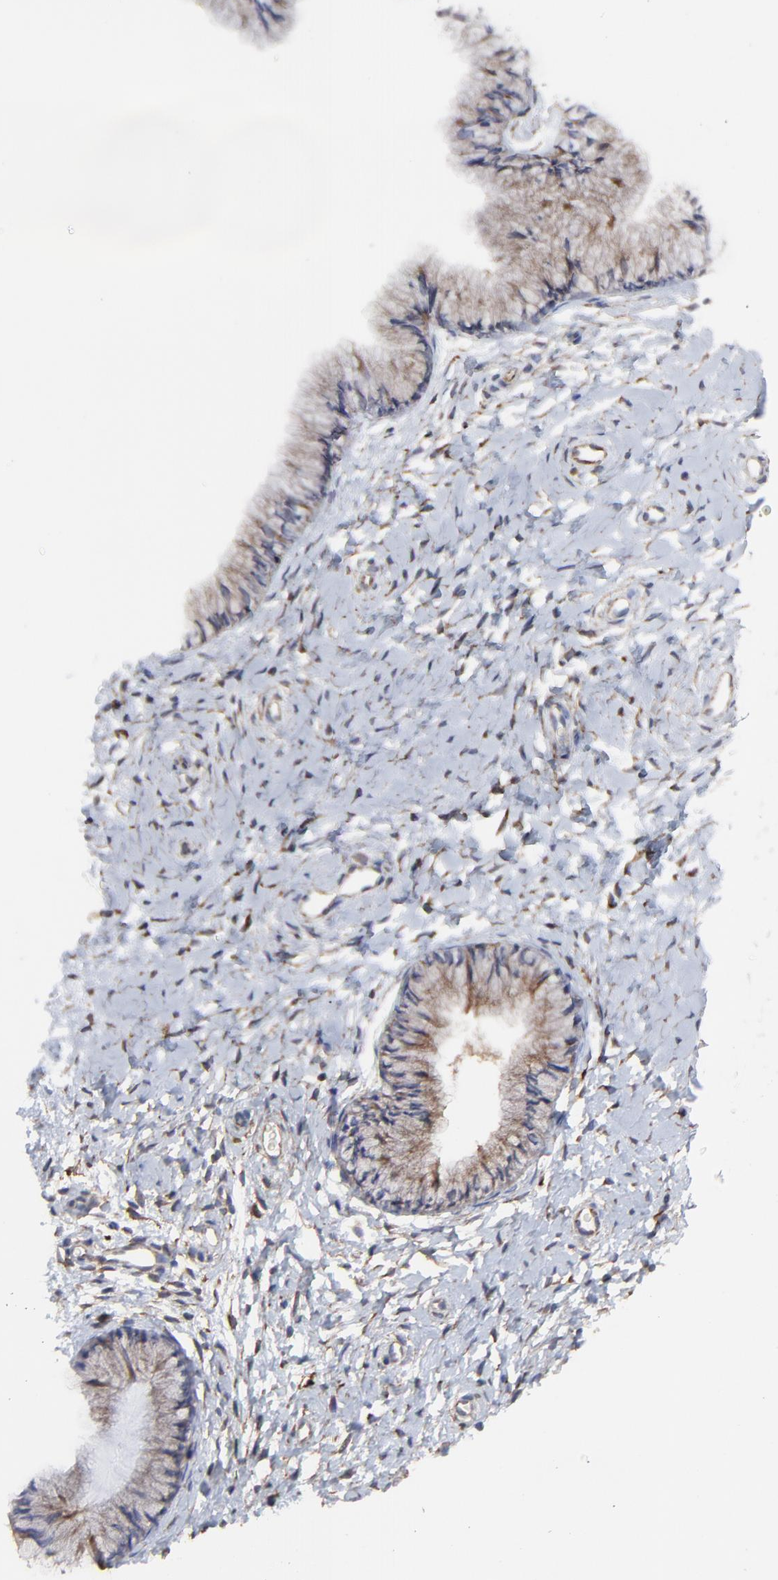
{"staining": {"intensity": "moderate", "quantity": ">75%", "location": "cytoplasmic/membranous"}, "tissue": "cervix", "cell_type": "Glandular cells", "image_type": "normal", "snomed": [{"axis": "morphology", "description": "Normal tissue, NOS"}, {"axis": "topography", "description": "Cervix"}], "caption": "Protein positivity by immunohistochemistry reveals moderate cytoplasmic/membranous positivity in about >75% of glandular cells in unremarkable cervix. (DAB (3,3'-diaminobenzidine) = brown stain, brightfield microscopy at high magnification).", "gene": "RAB9A", "patient": {"sex": "female", "age": 46}}